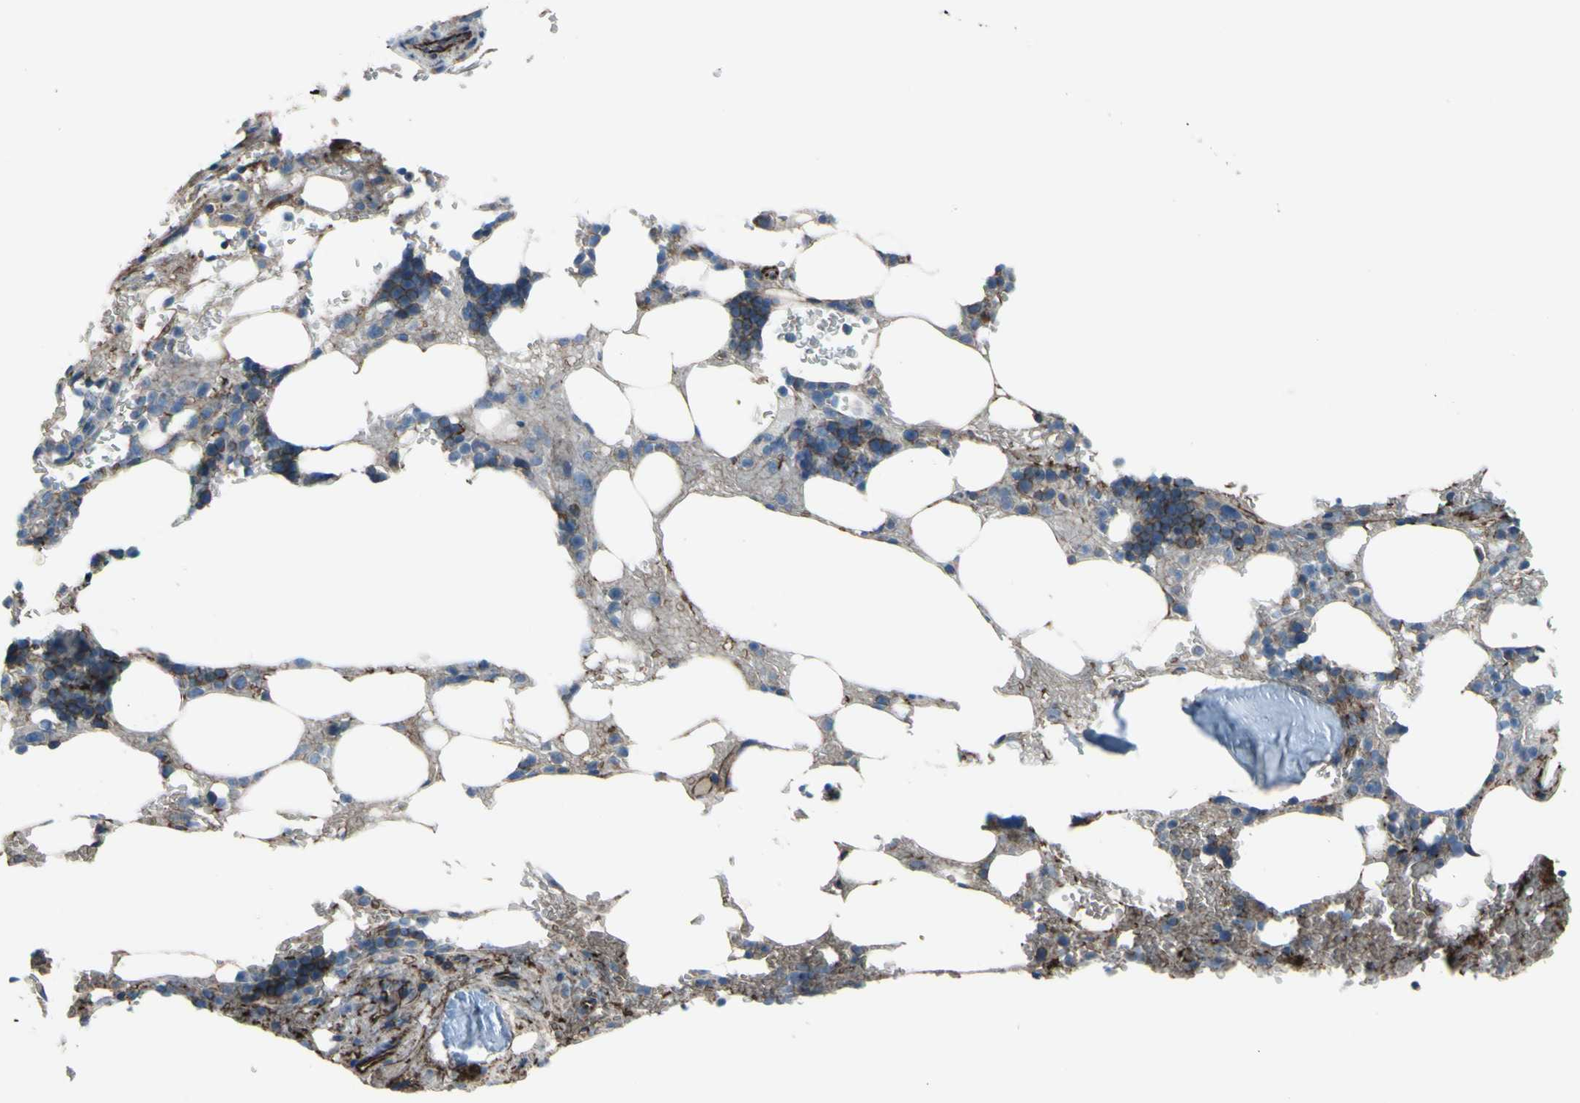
{"staining": {"intensity": "weak", "quantity": "25%-75%", "location": "cytoplasmic/membranous"}, "tissue": "bone marrow", "cell_type": "Hematopoietic cells", "image_type": "normal", "snomed": [{"axis": "morphology", "description": "Normal tissue, NOS"}, {"axis": "topography", "description": "Bone marrow"}], "caption": "Immunohistochemistry (IHC) staining of benign bone marrow, which reveals low levels of weak cytoplasmic/membranous expression in approximately 25%-75% of hematopoietic cells indicating weak cytoplasmic/membranous protein staining. The staining was performed using DAB (brown) for protein detection and nuclei were counterstained in hematoxylin (blue).", "gene": "EMC7", "patient": {"sex": "female", "age": 73}}